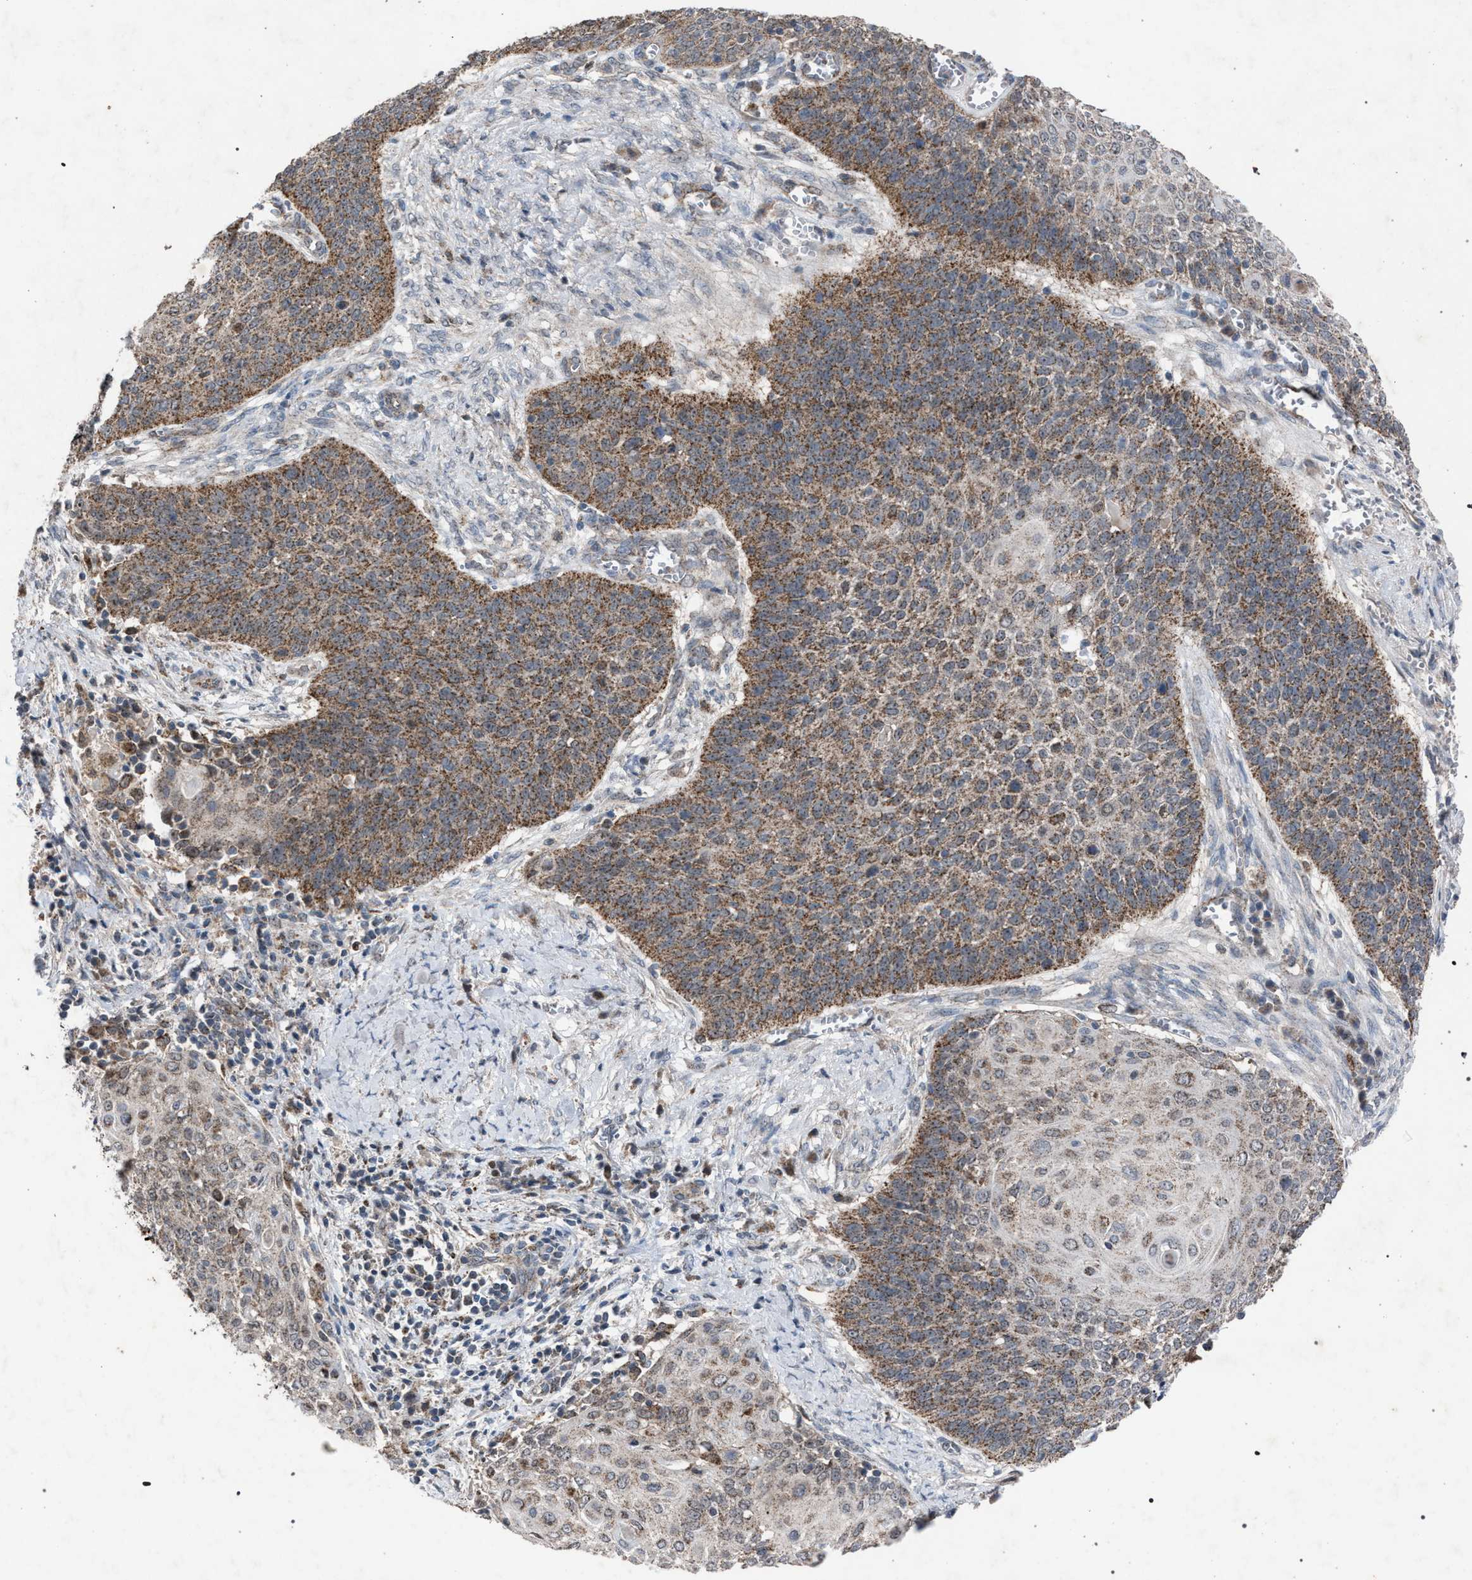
{"staining": {"intensity": "moderate", "quantity": ">75%", "location": "cytoplasmic/membranous"}, "tissue": "cervical cancer", "cell_type": "Tumor cells", "image_type": "cancer", "snomed": [{"axis": "morphology", "description": "Squamous cell carcinoma, NOS"}, {"axis": "topography", "description": "Cervix"}], "caption": "Human cervical cancer (squamous cell carcinoma) stained for a protein (brown) demonstrates moderate cytoplasmic/membranous positive positivity in approximately >75% of tumor cells.", "gene": "HSD17B4", "patient": {"sex": "female", "age": 39}}